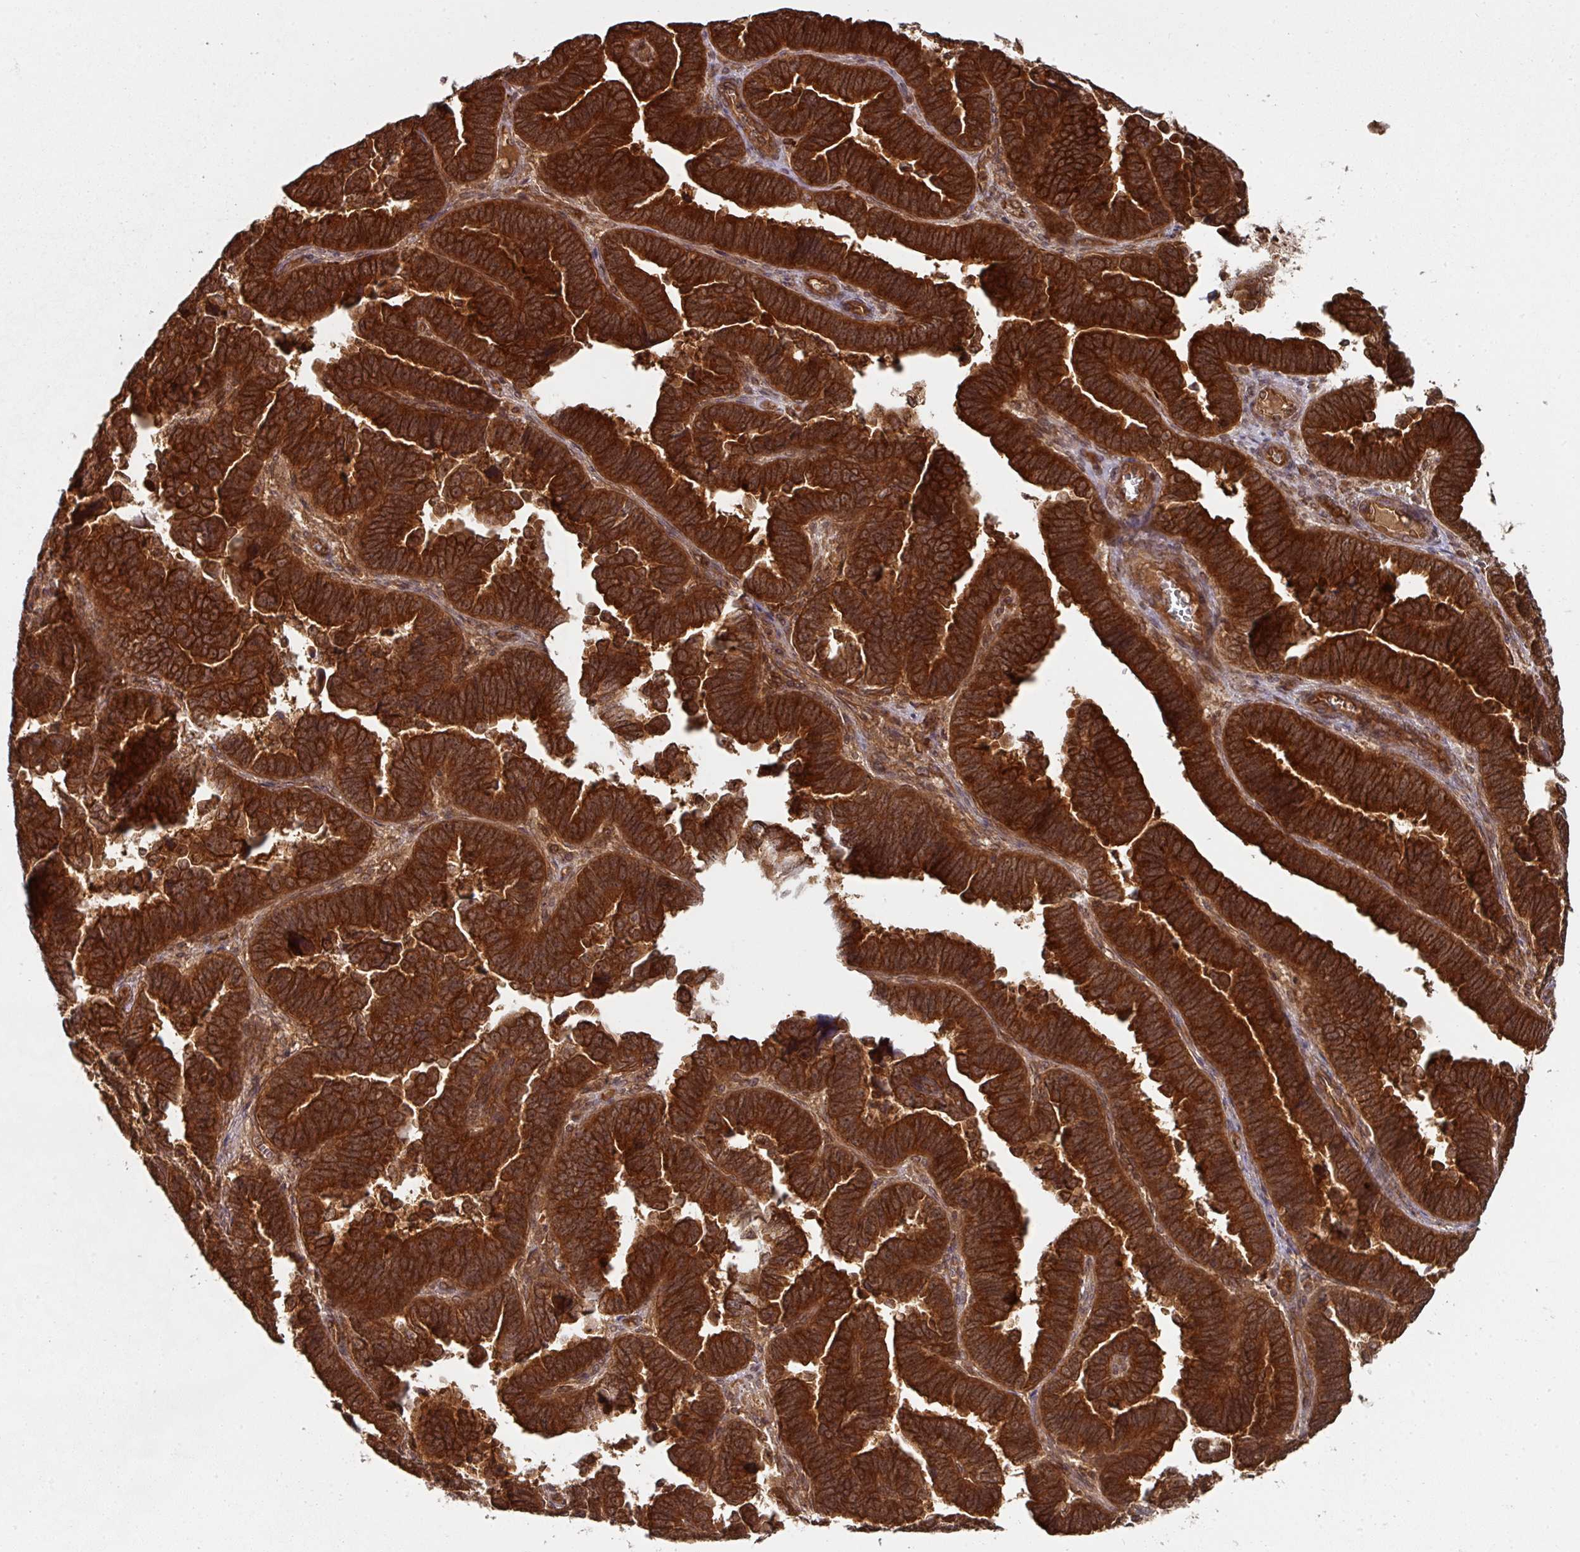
{"staining": {"intensity": "strong", "quantity": ">75%", "location": "cytoplasmic/membranous"}, "tissue": "endometrial cancer", "cell_type": "Tumor cells", "image_type": "cancer", "snomed": [{"axis": "morphology", "description": "Adenocarcinoma, NOS"}, {"axis": "topography", "description": "Endometrium"}], "caption": "DAB immunohistochemical staining of human endometrial cancer (adenocarcinoma) reveals strong cytoplasmic/membranous protein expression in about >75% of tumor cells.", "gene": "EIF4EBP2", "patient": {"sex": "female", "age": 75}}